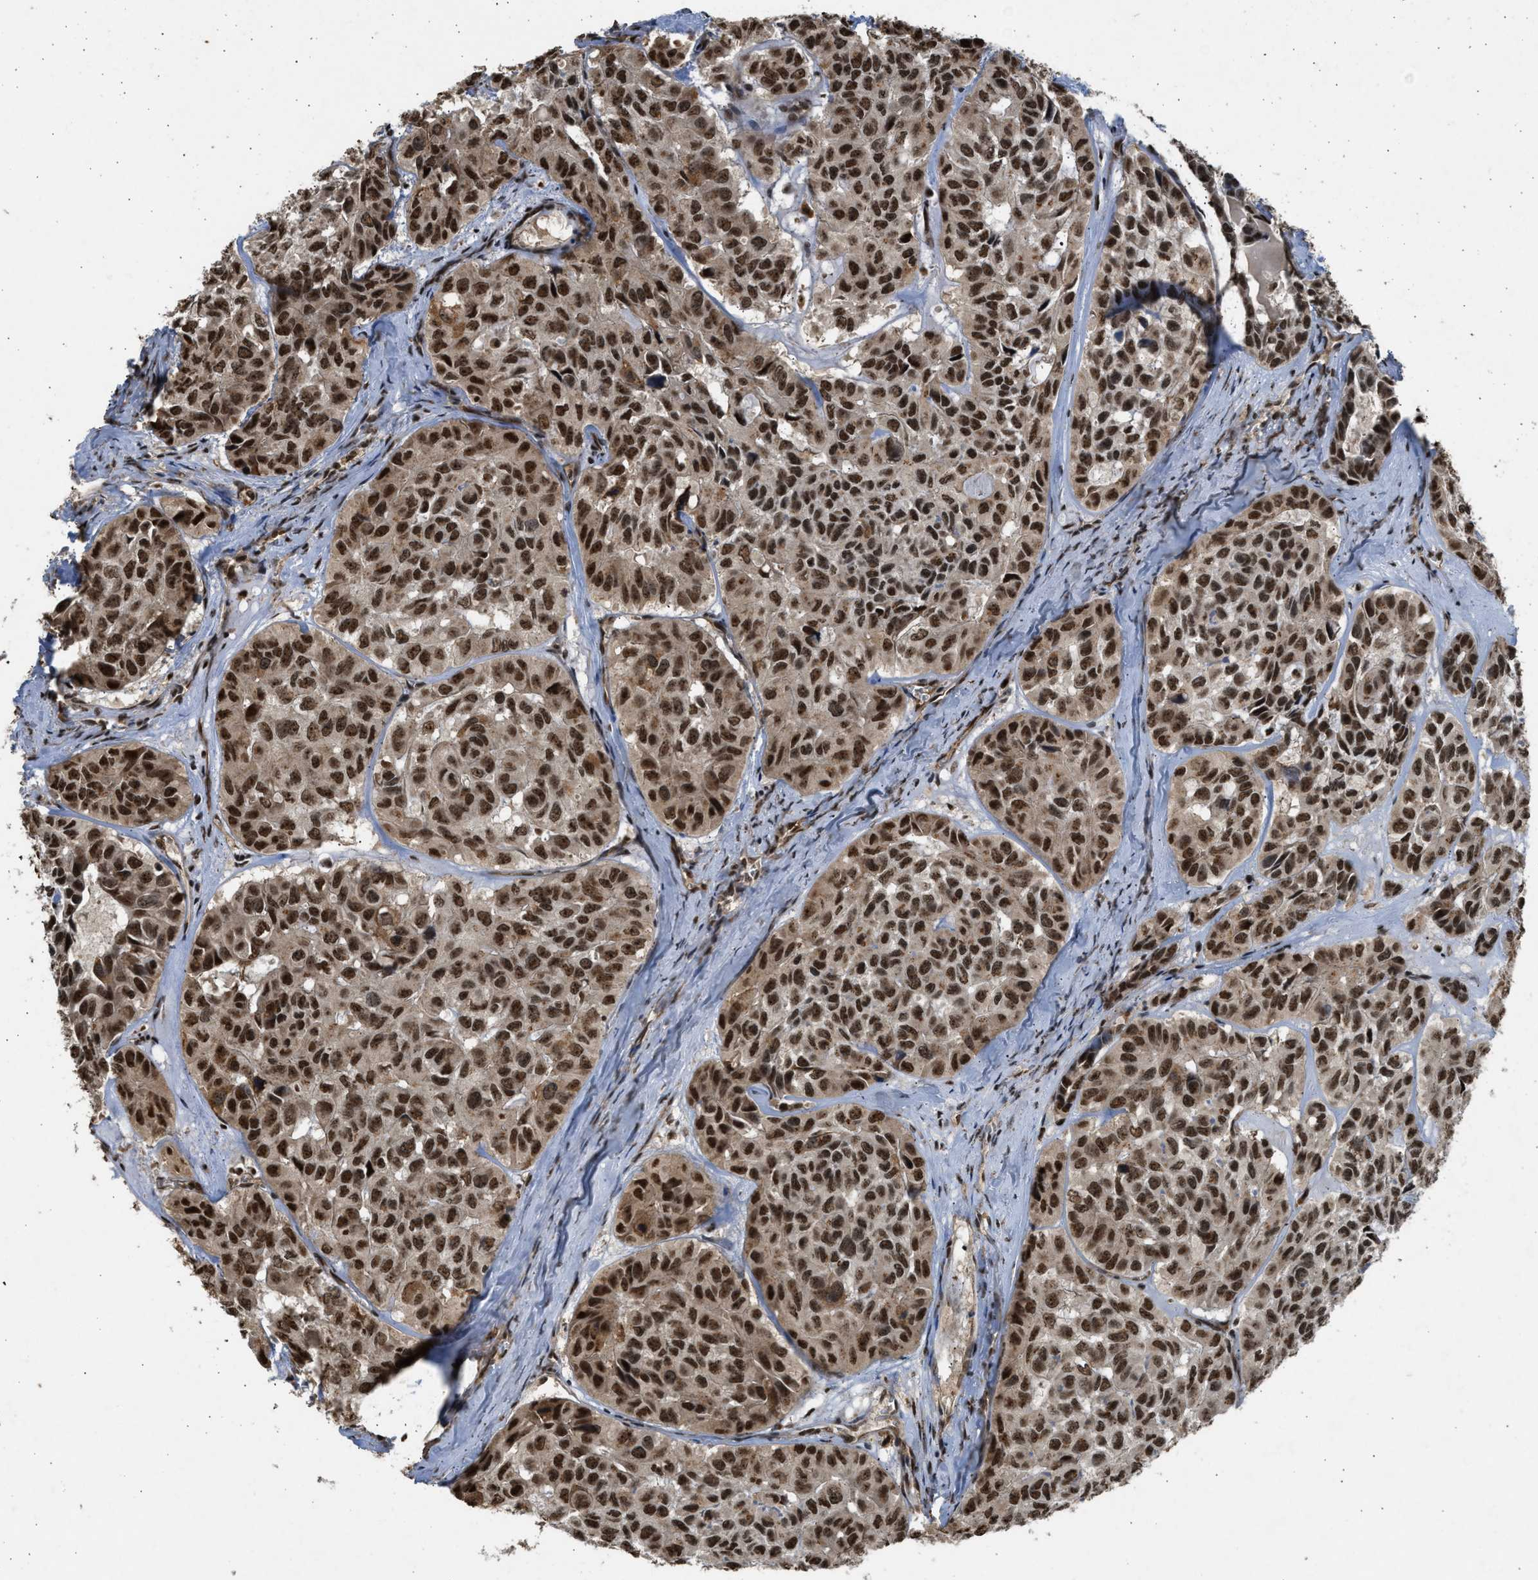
{"staining": {"intensity": "strong", "quantity": ">75%", "location": "cytoplasmic/membranous,nuclear"}, "tissue": "head and neck cancer", "cell_type": "Tumor cells", "image_type": "cancer", "snomed": [{"axis": "morphology", "description": "Adenocarcinoma, NOS"}, {"axis": "topography", "description": "Salivary gland, NOS"}, {"axis": "topography", "description": "Head-Neck"}], "caption": "The immunohistochemical stain shows strong cytoplasmic/membranous and nuclear positivity in tumor cells of head and neck cancer tissue.", "gene": "TFDP2", "patient": {"sex": "female", "age": 76}}